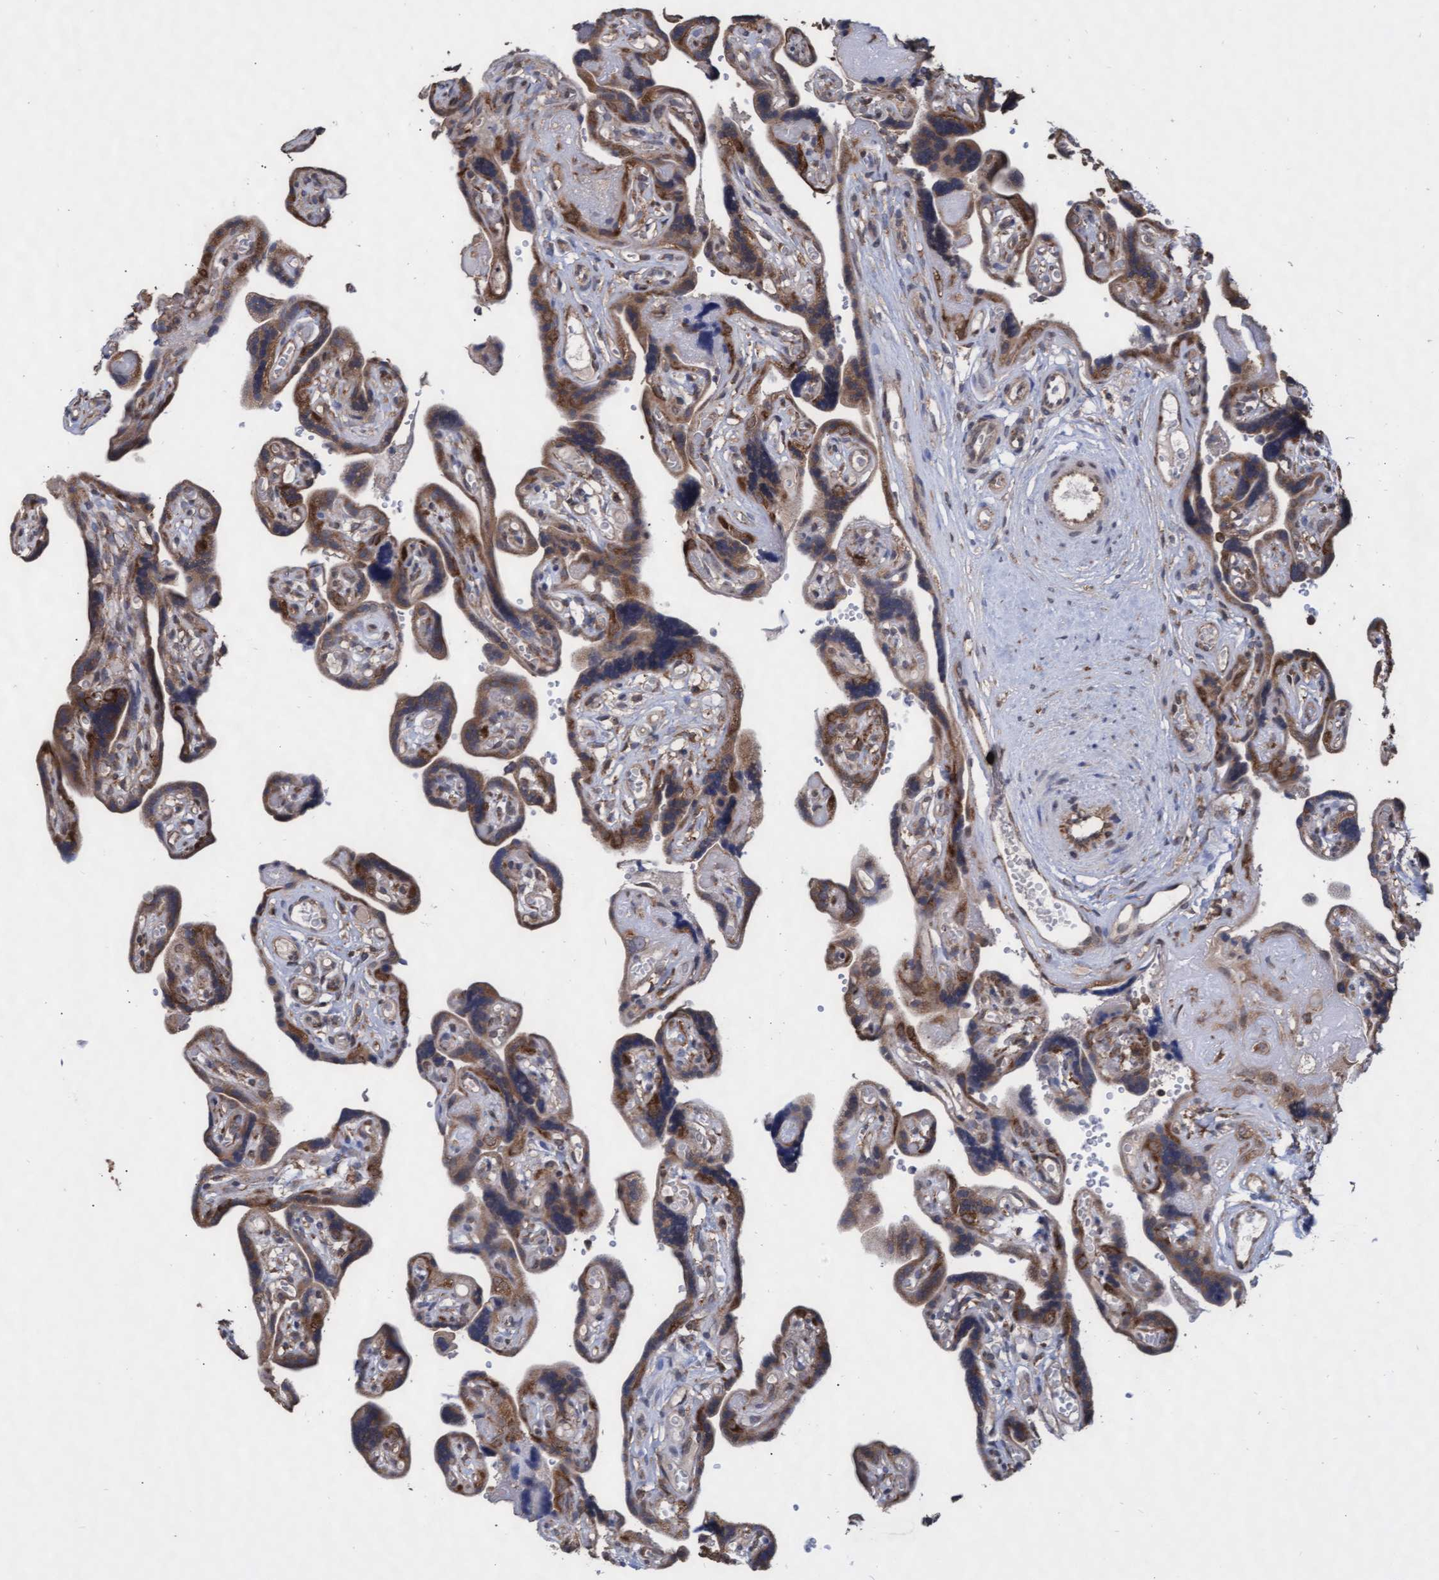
{"staining": {"intensity": "strong", "quantity": ">75%", "location": "cytoplasmic/membranous"}, "tissue": "placenta", "cell_type": "Trophoblastic cells", "image_type": "normal", "snomed": [{"axis": "morphology", "description": "Normal tissue, NOS"}, {"axis": "topography", "description": "Placenta"}], "caption": "About >75% of trophoblastic cells in unremarkable placenta display strong cytoplasmic/membranous protein expression as visualized by brown immunohistochemical staining.", "gene": "ABCF2", "patient": {"sex": "female", "age": 30}}